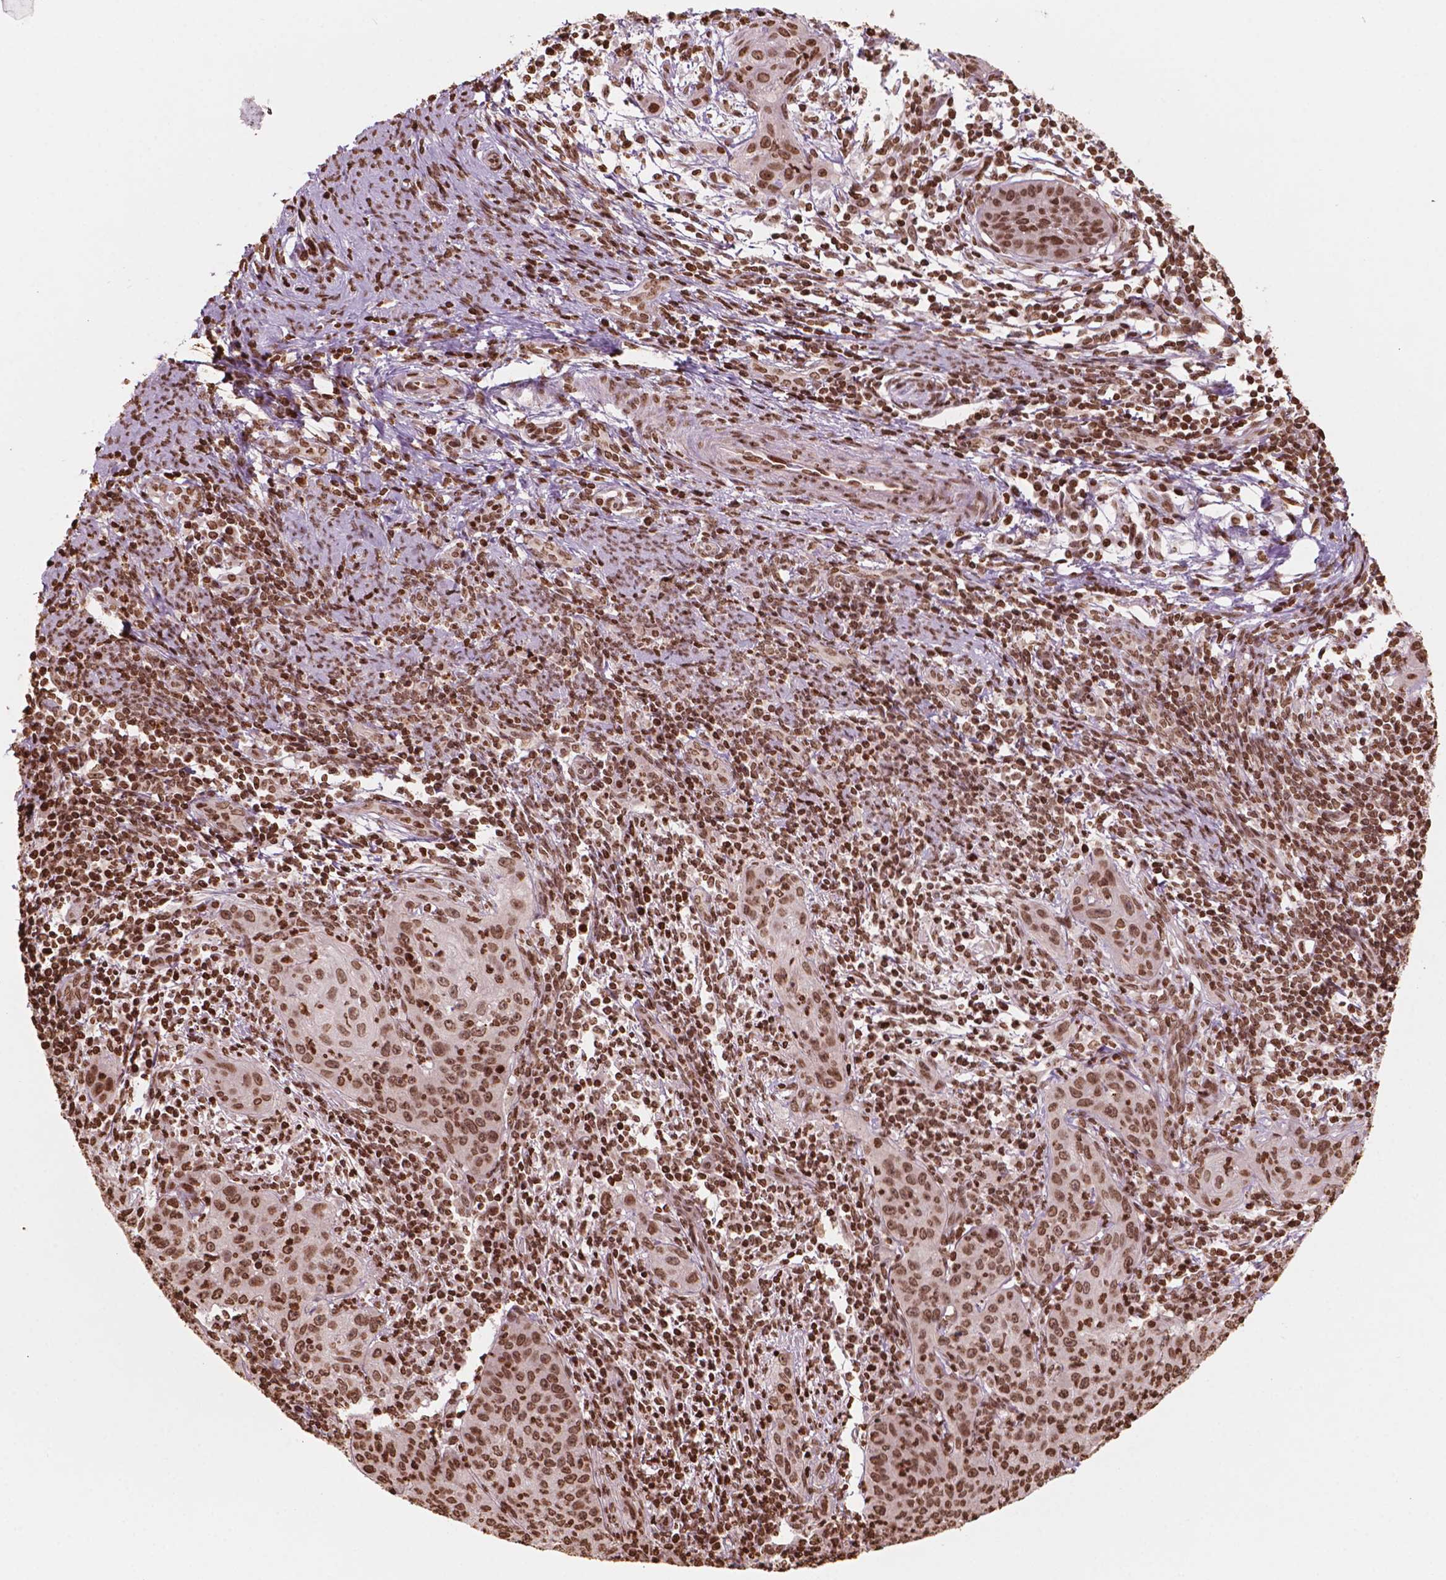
{"staining": {"intensity": "moderate", "quantity": ">75%", "location": "nuclear"}, "tissue": "cervical cancer", "cell_type": "Tumor cells", "image_type": "cancer", "snomed": [{"axis": "morphology", "description": "Squamous cell carcinoma, NOS"}, {"axis": "topography", "description": "Cervix"}], "caption": "Human squamous cell carcinoma (cervical) stained for a protein (brown) shows moderate nuclear positive positivity in about >75% of tumor cells.", "gene": "H3C7", "patient": {"sex": "female", "age": 30}}